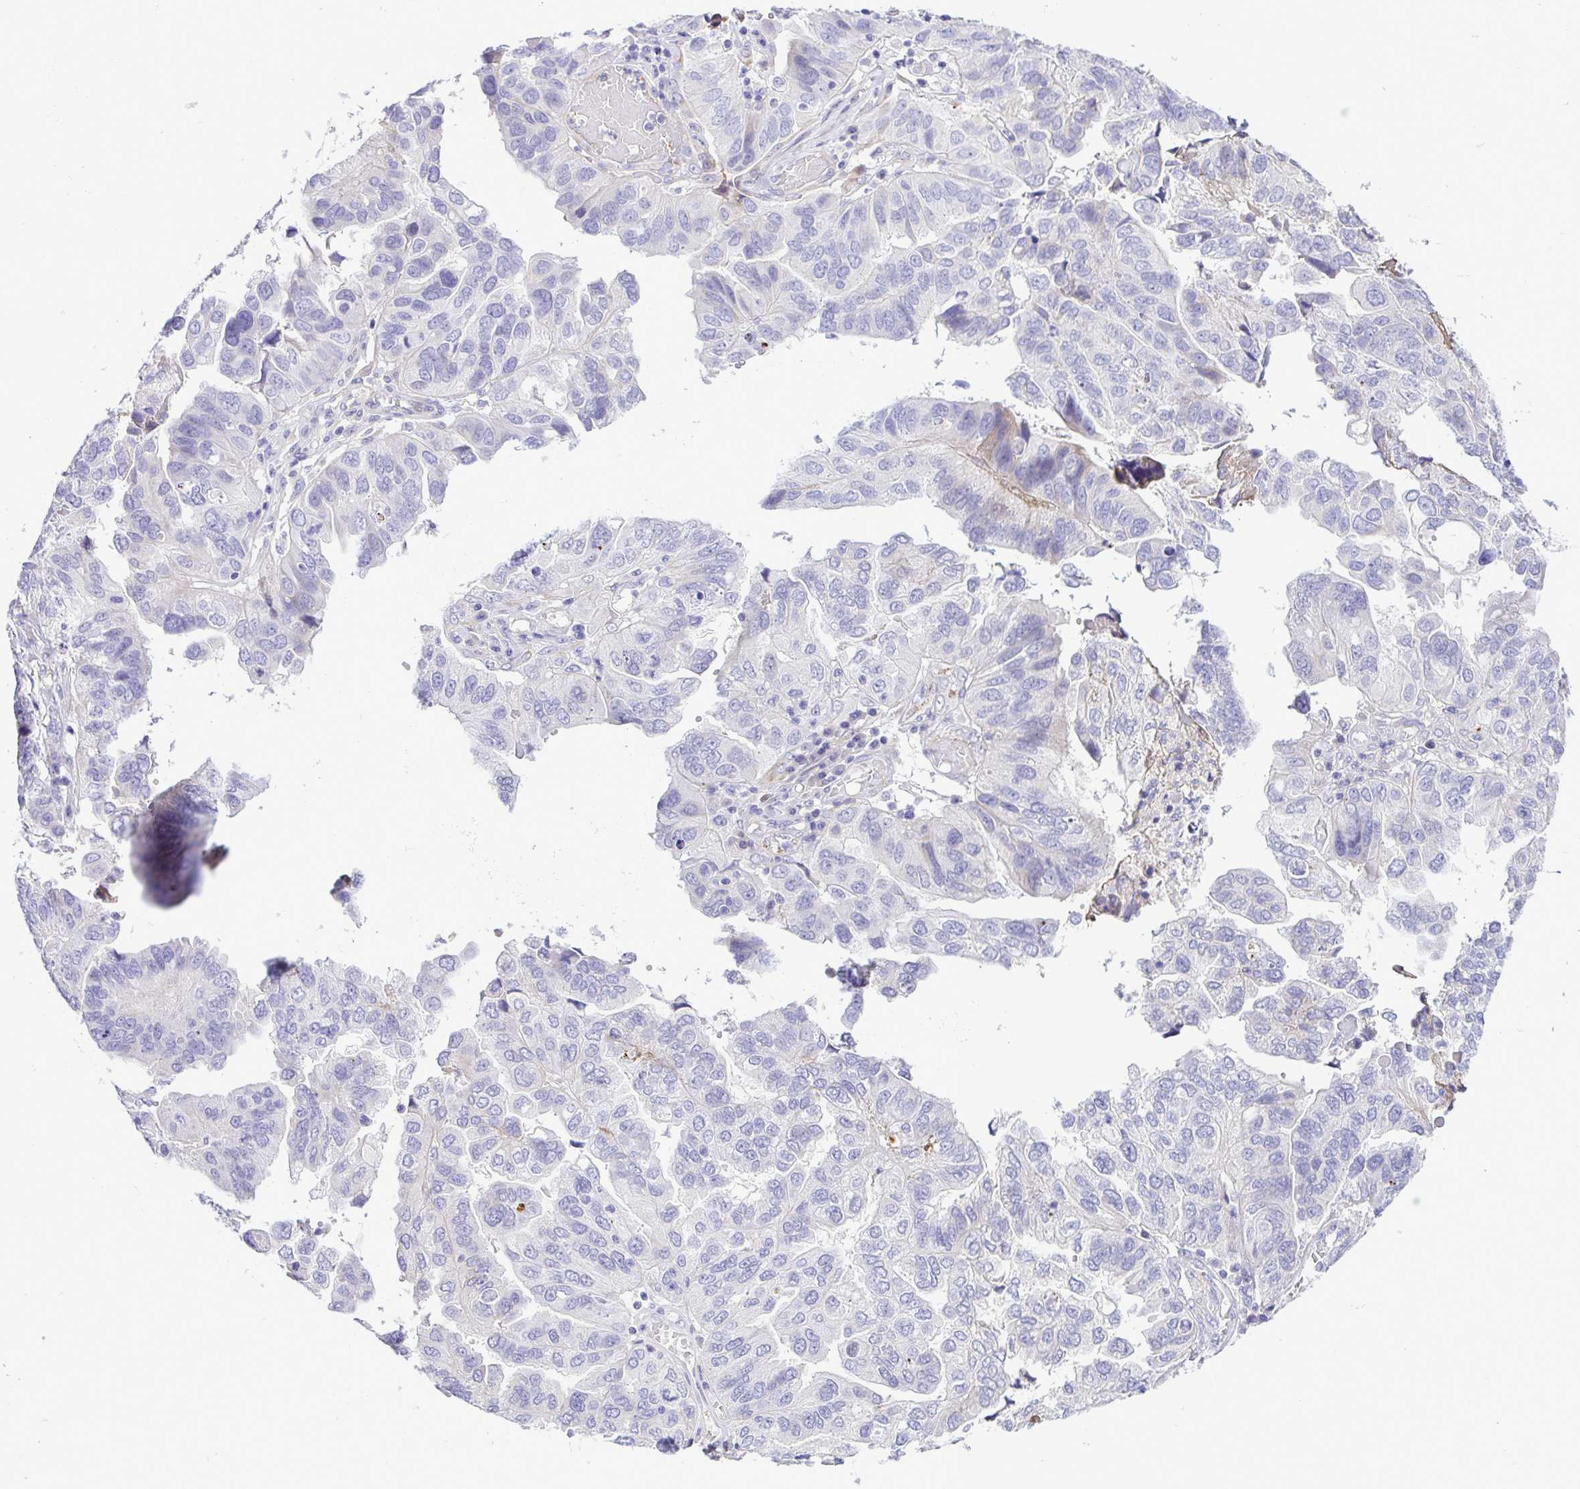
{"staining": {"intensity": "negative", "quantity": "none", "location": "none"}, "tissue": "ovarian cancer", "cell_type": "Tumor cells", "image_type": "cancer", "snomed": [{"axis": "morphology", "description": "Cystadenocarcinoma, serous, NOS"}, {"axis": "topography", "description": "Ovary"}], "caption": "High magnification brightfield microscopy of serous cystadenocarcinoma (ovarian) stained with DAB (brown) and counterstained with hematoxylin (blue): tumor cells show no significant expression.", "gene": "GABBR2", "patient": {"sex": "female", "age": 79}}